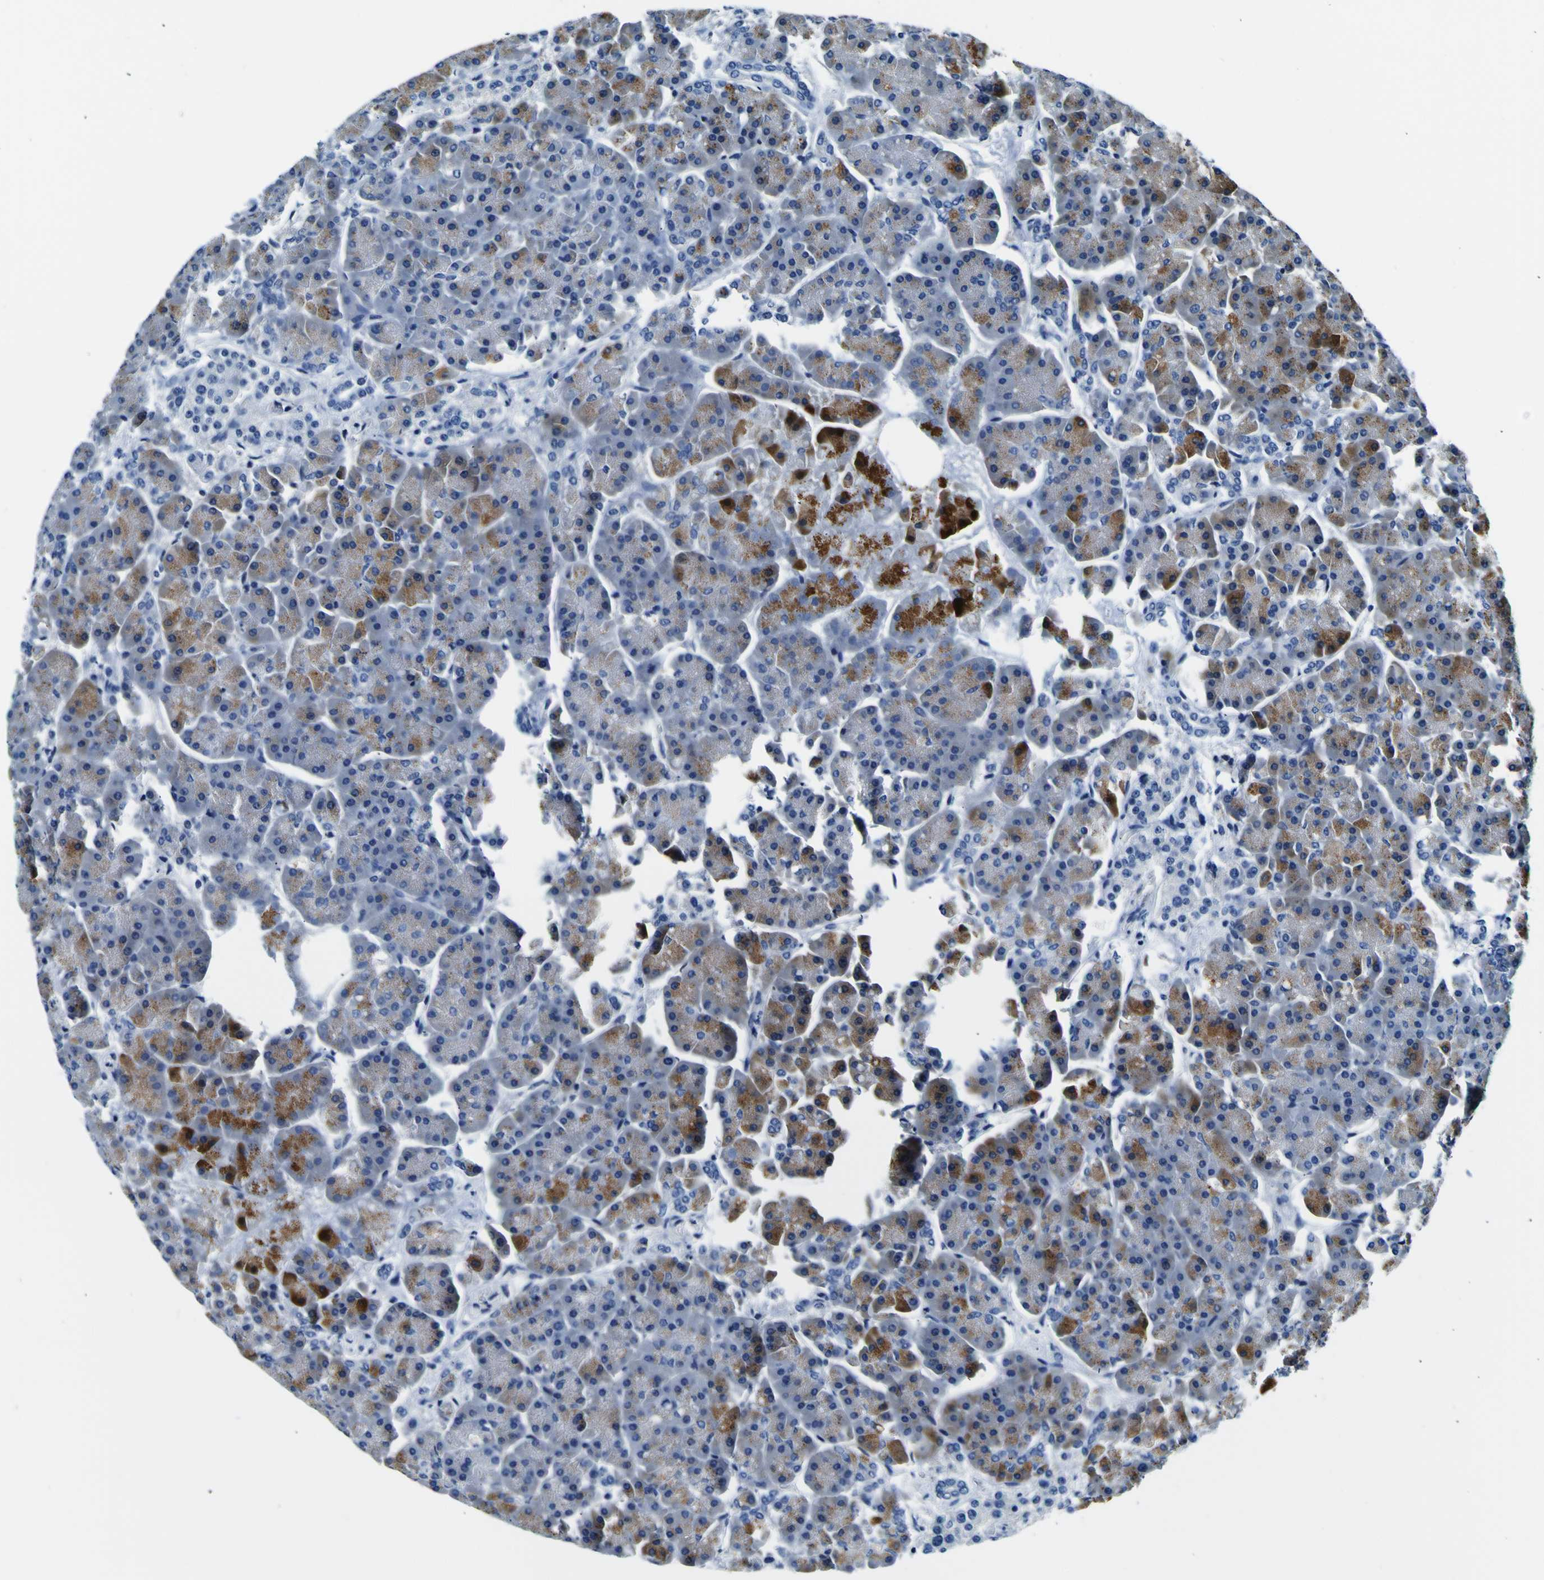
{"staining": {"intensity": "moderate", "quantity": "25%-75%", "location": "cytoplasmic/membranous"}, "tissue": "pancreas", "cell_type": "Exocrine glandular cells", "image_type": "normal", "snomed": [{"axis": "morphology", "description": "Normal tissue, NOS"}, {"axis": "topography", "description": "Pancreas"}], "caption": "Pancreas stained for a protein (brown) reveals moderate cytoplasmic/membranous positive positivity in approximately 25%-75% of exocrine glandular cells.", "gene": "ADGRA2", "patient": {"sex": "female", "age": 70}}